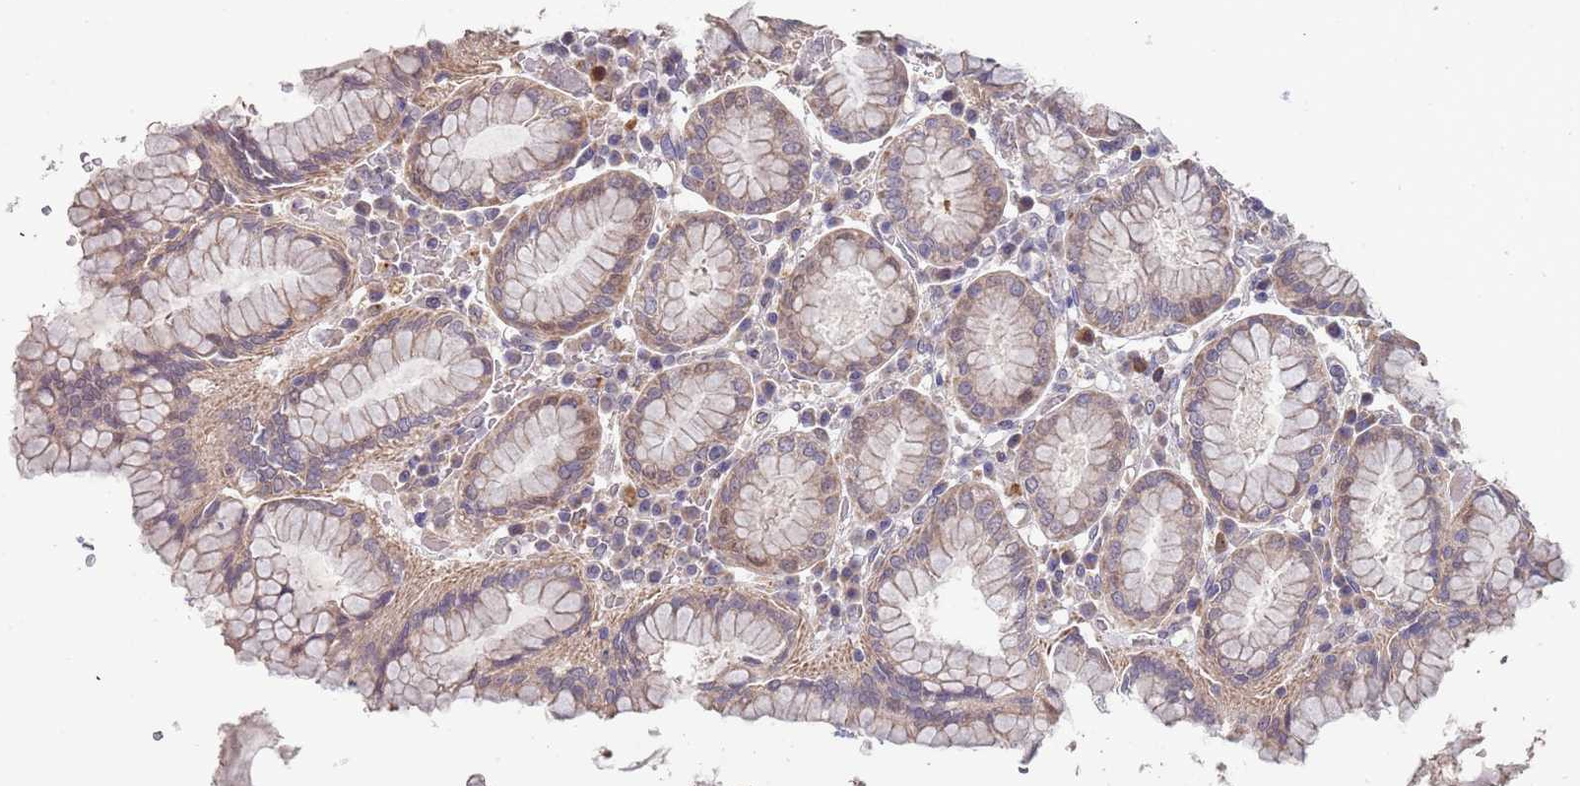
{"staining": {"intensity": "weak", "quantity": "25%-75%", "location": "cytoplasmic/membranous"}, "tissue": "stomach", "cell_type": "Glandular cells", "image_type": "normal", "snomed": [{"axis": "morphology", "description": "Normal tissue, NOS"}, {"axis": "topography", "description": "Stomach"}, {"axis": "topography", "description": "Stomach, lower"}], "caption": "Human stomach stained for a protein (brown) exhibits weak cytoplasmic/membranous positive staining in approximately 25%-75% of glandular cells.", "gene": "TMEM64", "patient": {"sex": "female", "age": 56}}